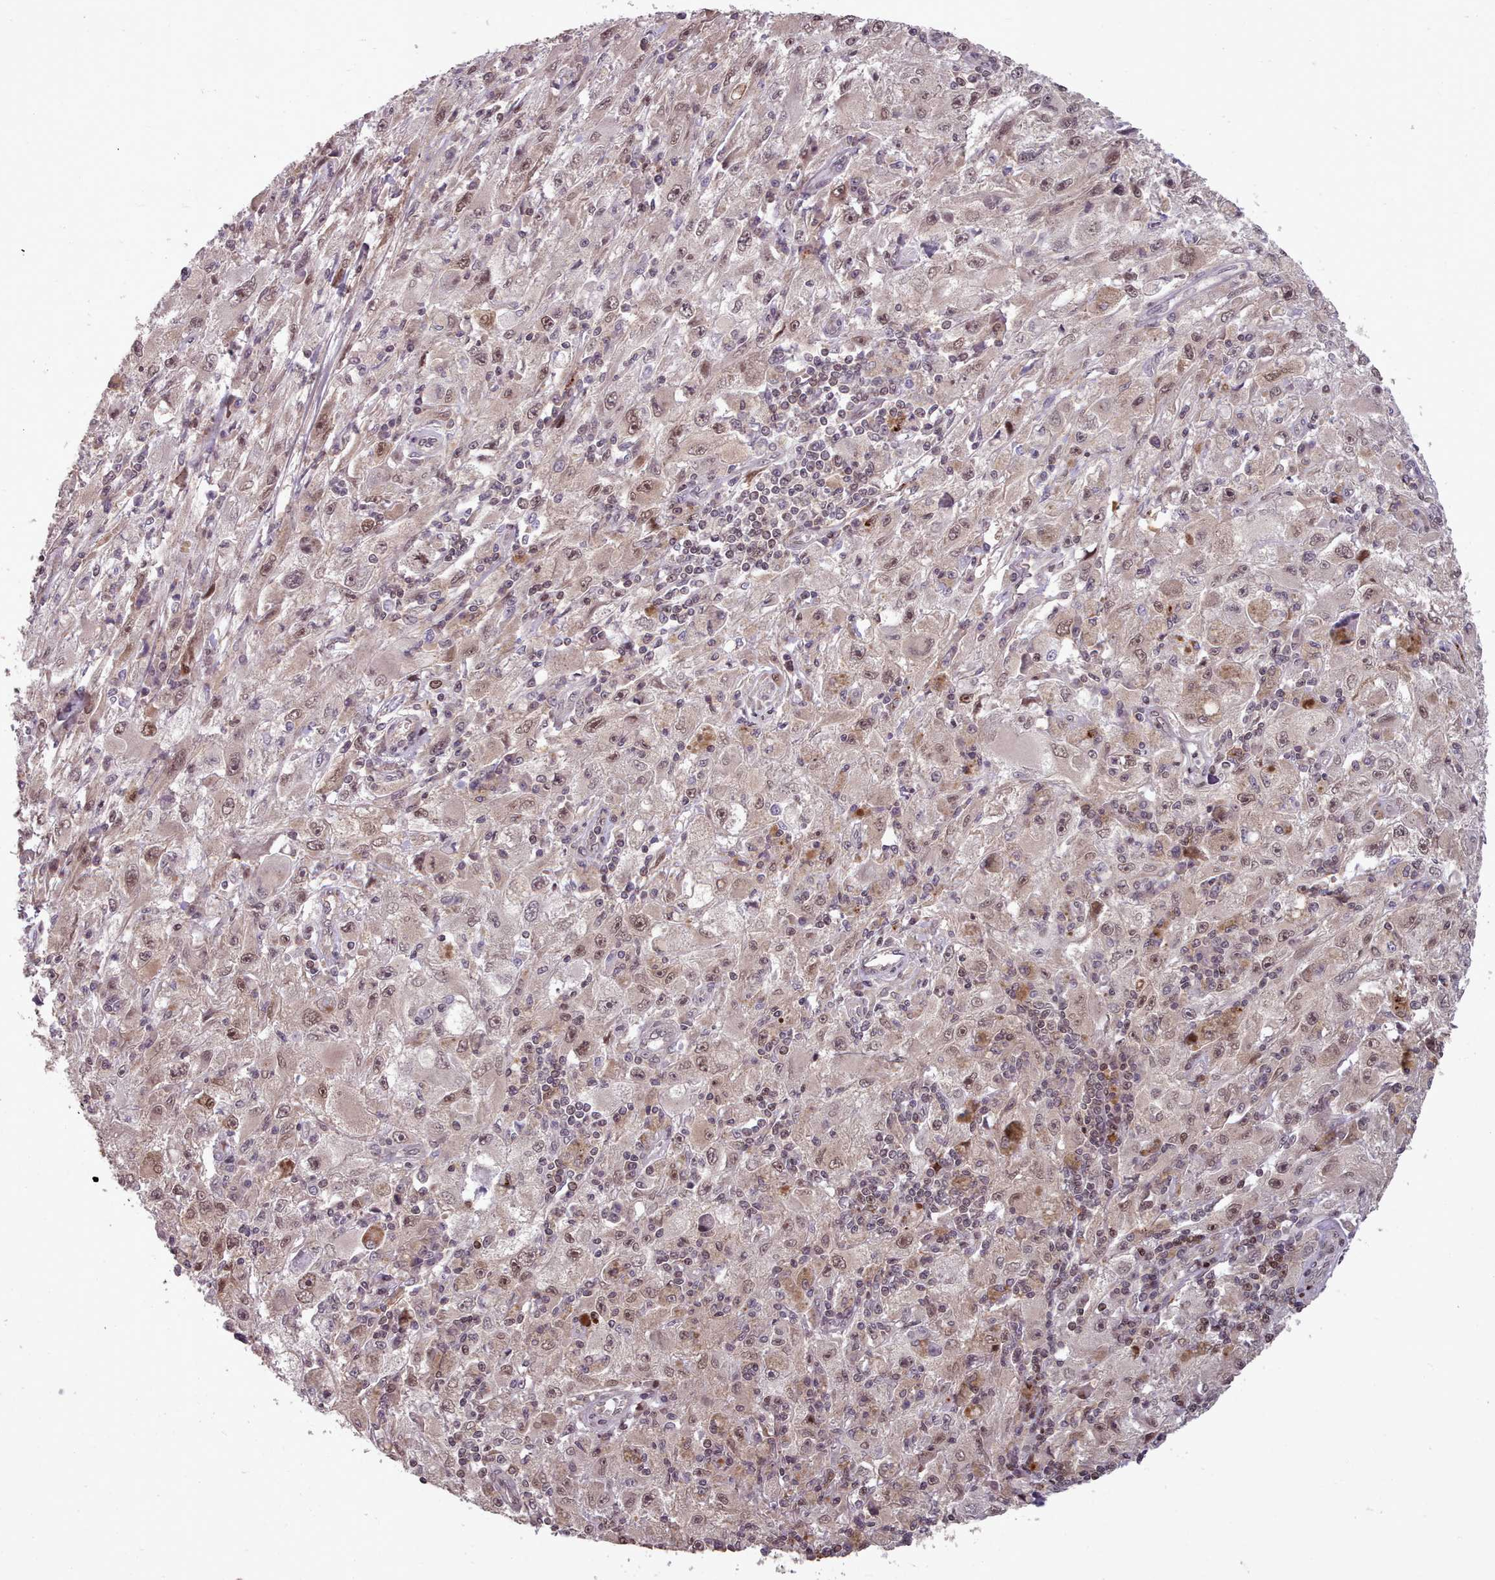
{"staining": {"intensity": "weak", "quantity": "25%-75%", "location": "nuclear"}, "tissue": "melanoma", "cell_type": "Tumor cells", "image_type": "cancer", "snomed": [{"axis": "morphology", "description": "Malignant melanoma, Metastatic site"}, {"axis": "topography", "description": "Skin"}], "caption": "Malignant melanoma (metastatic site) tissue shows weak nuclear positivity in approximately 25%-75% of tumor cells The staining was performed using DAB to visualize the protein expression in brown, while the nuclei were stained in blue with hematoxylin (Magnification: 20x).", "gene": "ENSA", "patient": {"sex": "male", "age": 53}}